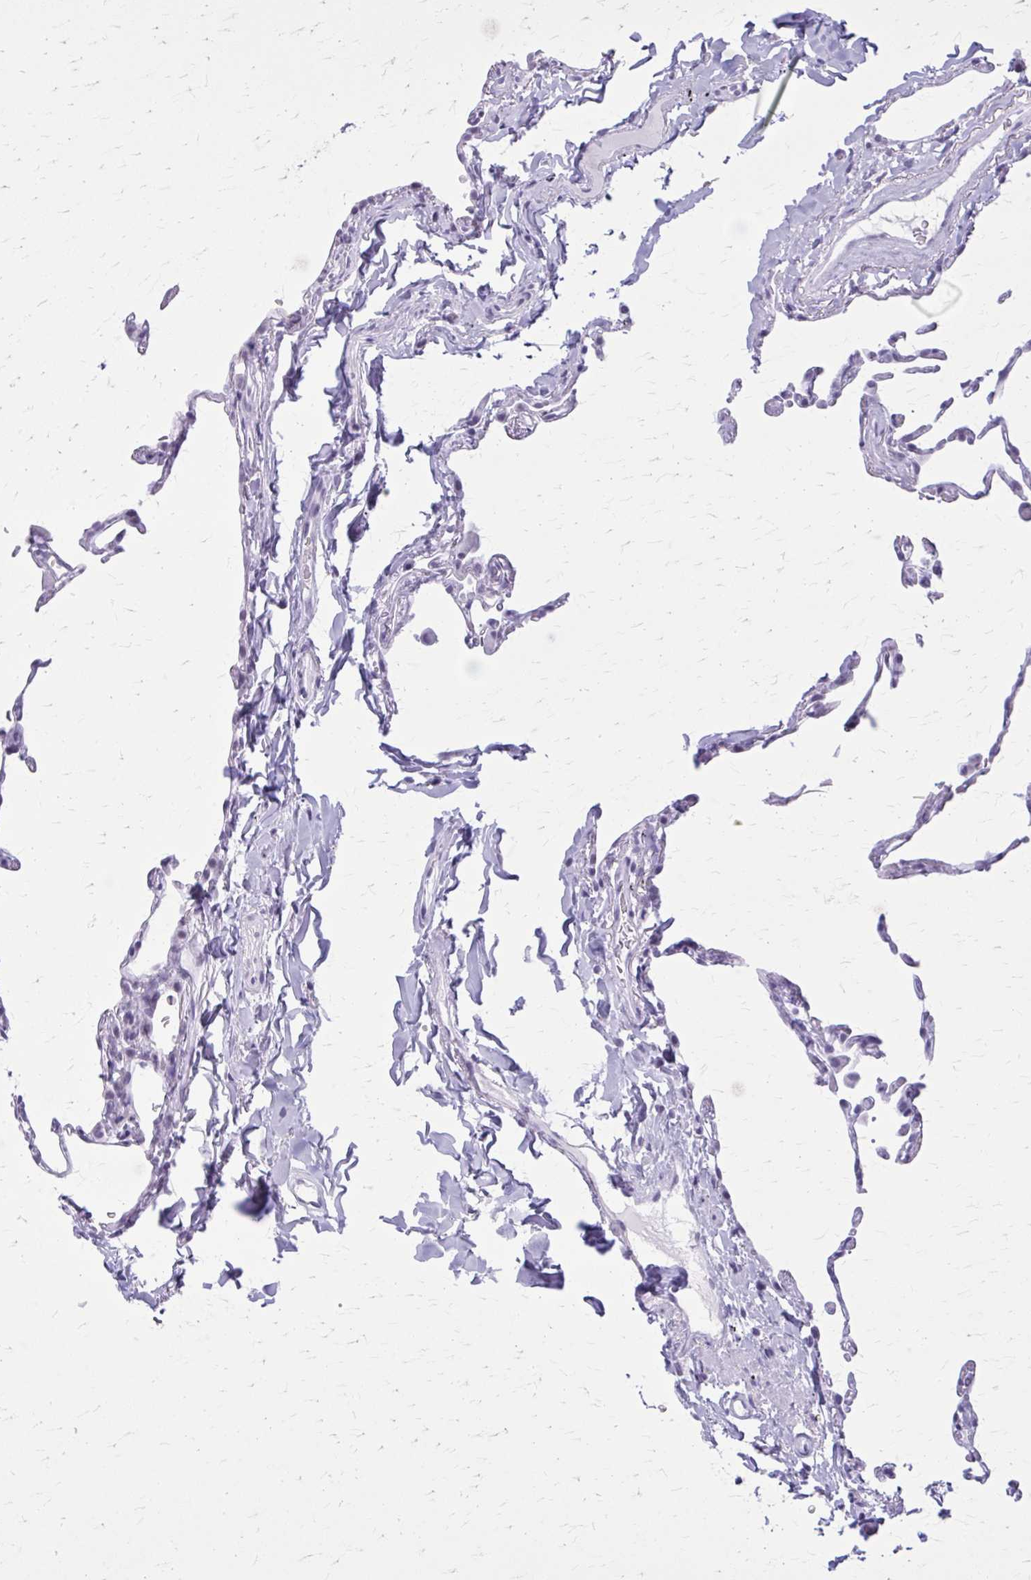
{"staining": {"intensity": "negative", "quantity": "none", "location": "none"}, "tissue": "lung", "cell_type": "Alveolar cells", "image_type": "normal", "snomed": [{"axis": "morphology", "description": "Normal tissue, NOS"}, {"axis": "topography", "description": "Lung"}], "caption": "Immunohistochemical staining of normal lung shows no significant positivity in alveolar cells.", "gene": "GAD1", "patient": {"sex": "female", "age": 57}}